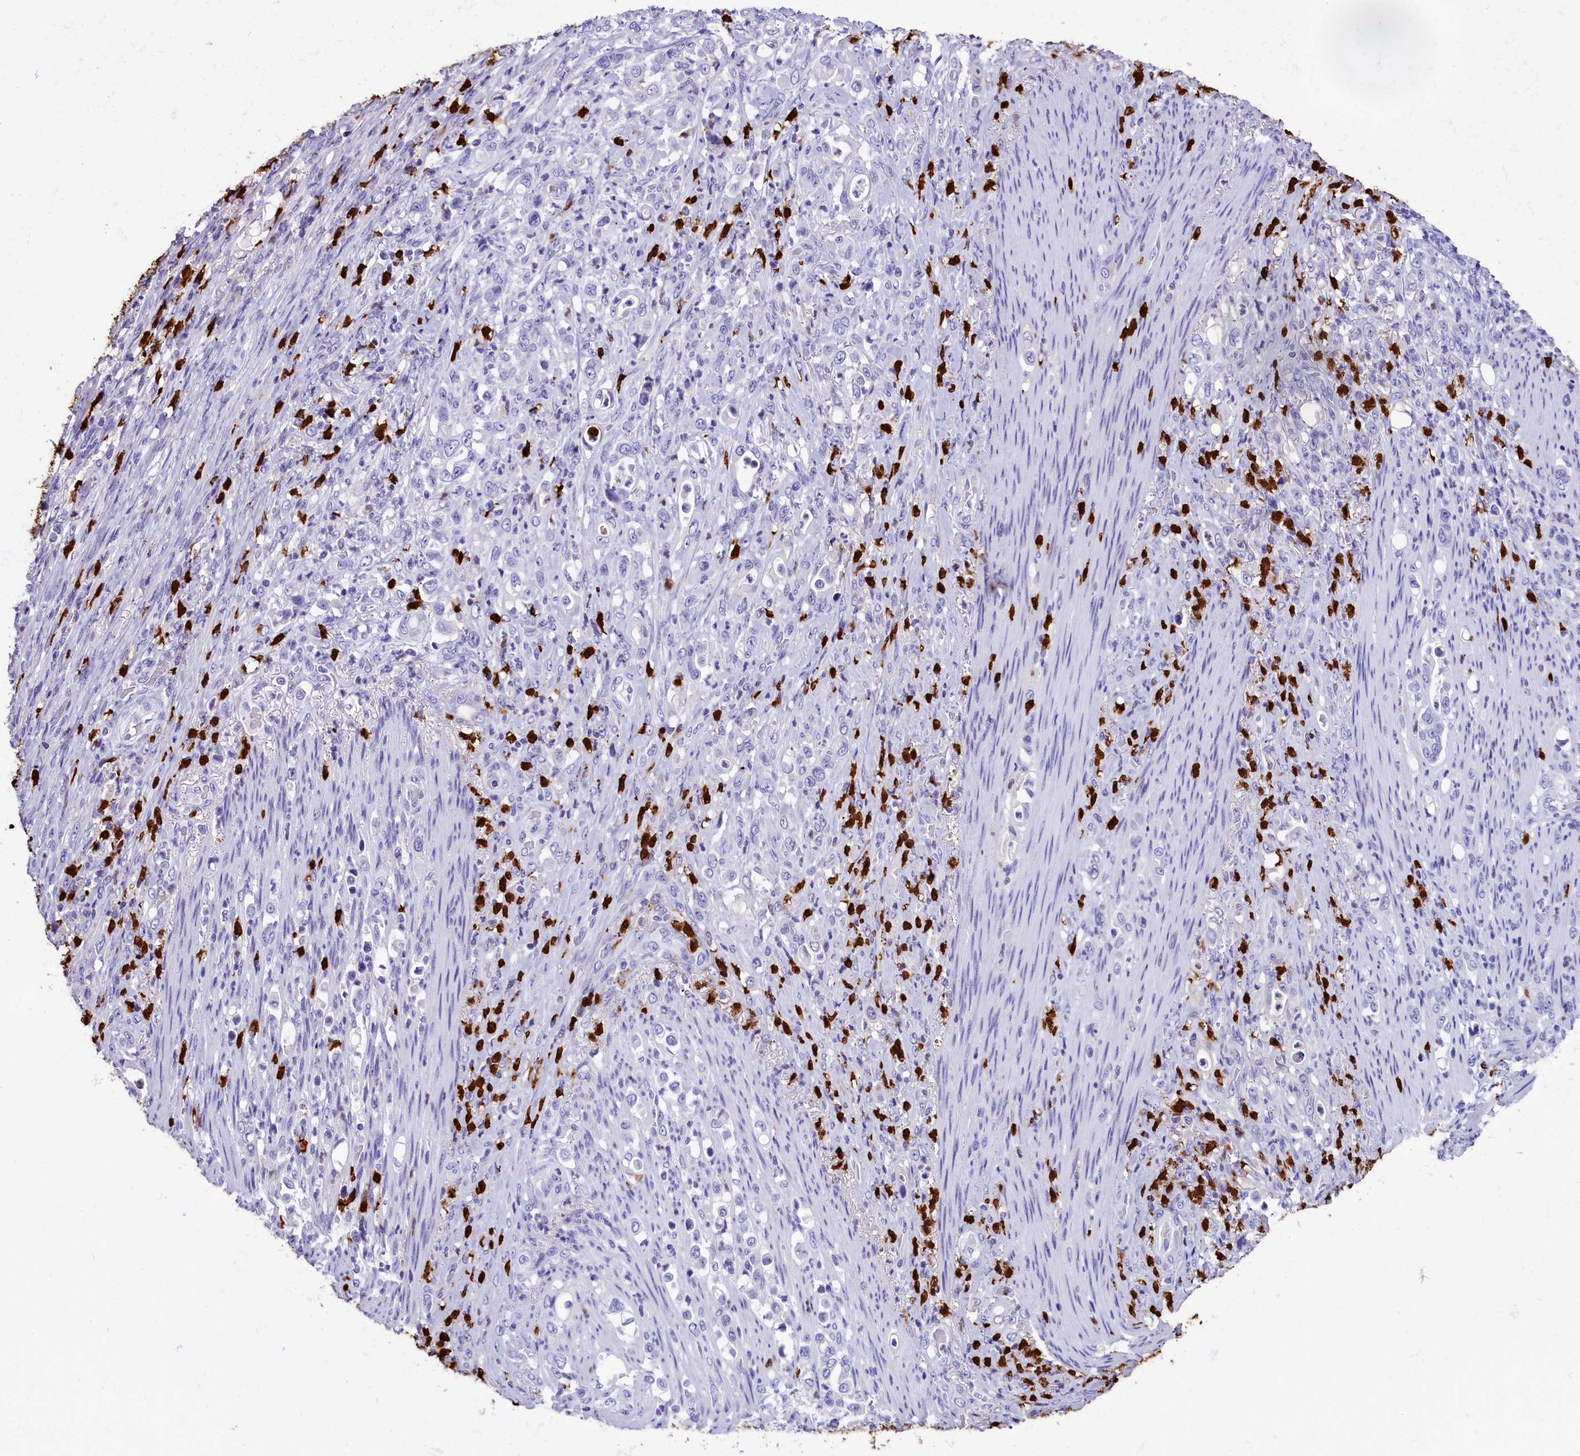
{"staining": {"intensity": "negative", "quantity": "none", "location": "none"}, "tissue": "stomach cancer", "cell_type": "Tumor cells", "image_type": "cancer", "snomed": [{"axis": "morphology", "description": "Normal tissue, NOS"}, {"axis": "morphology", "description": "Adenocarcinoma, NOS"}, {"axis": "topography", "description": "Stomach"}], "caption": "Tumor cells are negative for protein expression in human stomach cancer (adenocarcinoma). (DAB (3,3'-diaminobenzidine) immunohistochemistry (IHC) with hematoxylin counter stain).", "gene": "CLC", "patient": {"sex": "female", "age": 79}}